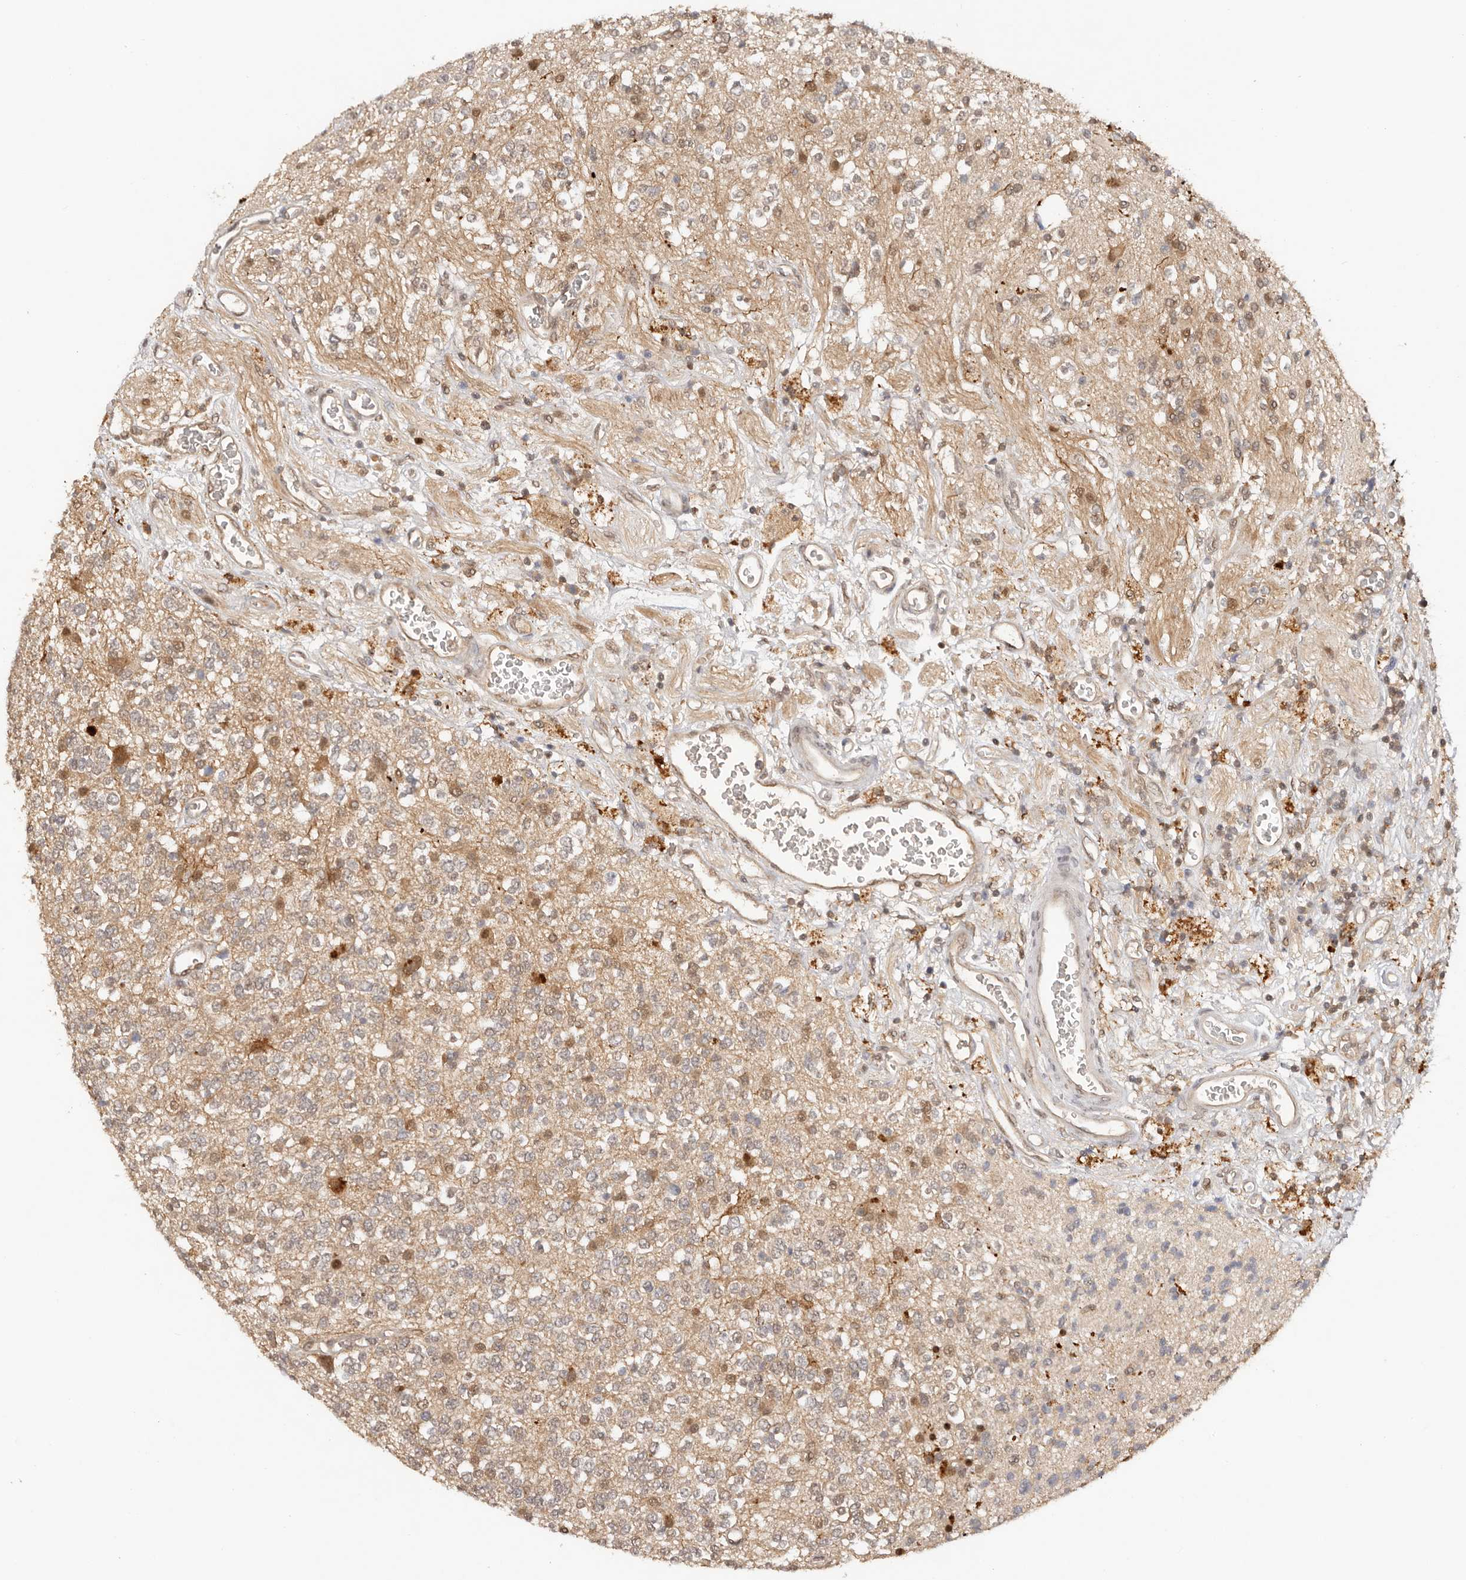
{"staining": {"intensity": "negative", "quantity": "none", "location": "none"}, "tissue": "glioma", "cell_type": "Tumor cells", "image_type": "cancer", "snomed": [{"axis": "morphology", "description": "Glioma, malignant, High grade"}, {"axis": "topography", "description": "Brain"}], "caption": "Immunohistochemical staining of human malignant glioma (high-grade) shows no significant staining in tumor cells.", "gene": "PSMA5", "patient": {"sex": "male", "age": 34}}